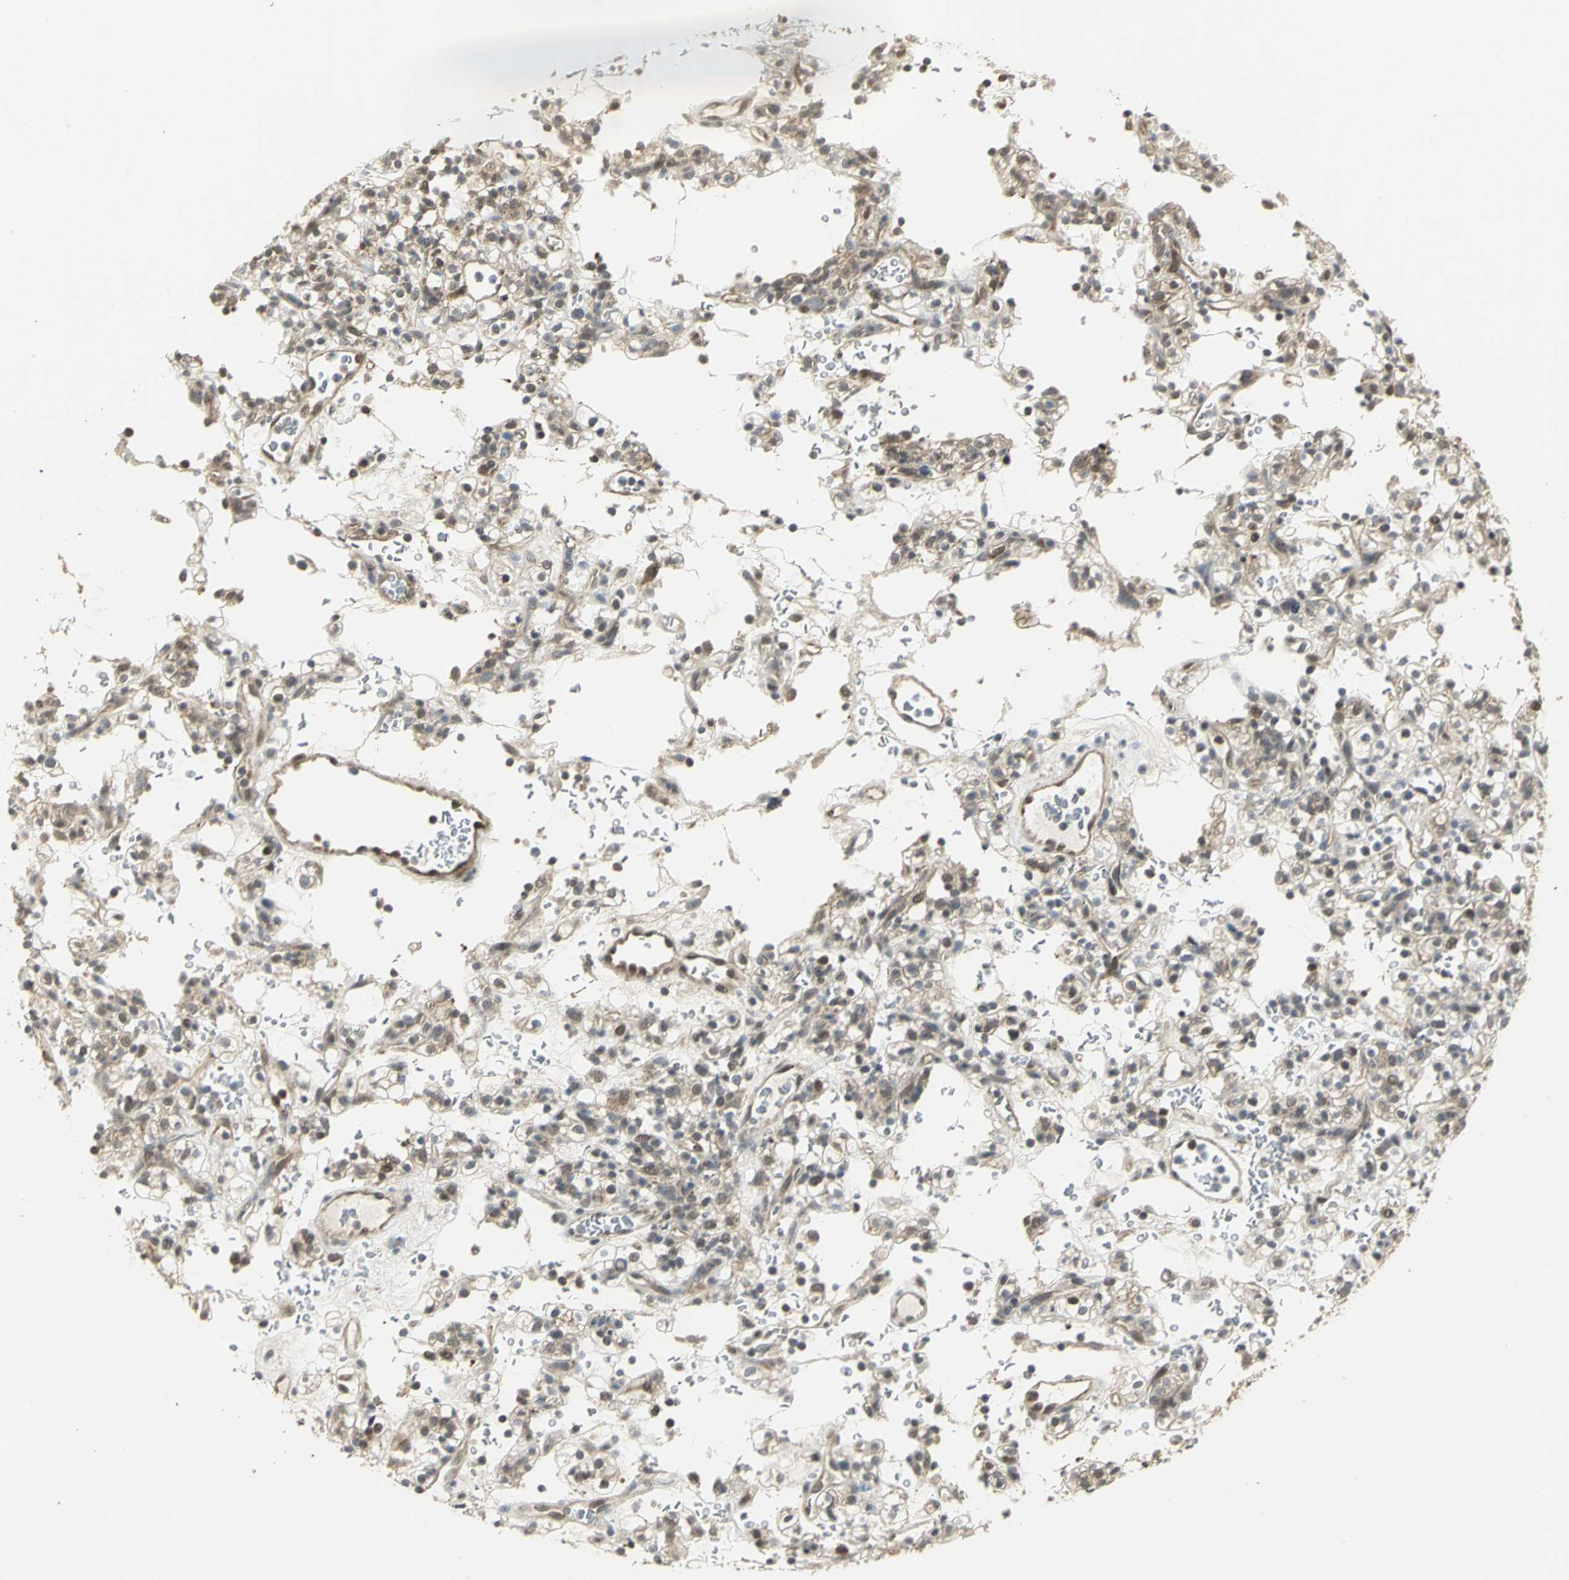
{"staining": {"intensity": "moderate", "quantity": ">75%", "location": "cytoplasmic/membranous,nuclear"}, "tissue": "renal cancer", "cell_type": "Tumor cells", "image_type": "cancer", "snomed": [{"axis": "morphology", "description": "Normal tissue, NOS"}, {"axis": "morphology", "description": "Adenocarcinoma, NOS"}, {"axis": "topography", "description": "Kidney"}], "caption": "IHC photomicrograph of neoplastic tissue: renal cancer stained using IHC shows medium levels of moderate protein expression localized specifically in the cytoplasmic/membranous and nuclear of tumor cells, appearing as a cytoplasmic/membranous and nuclear brown color.", "gene": "PSMC4", "patient": {"sex": "female", "age": 72}}